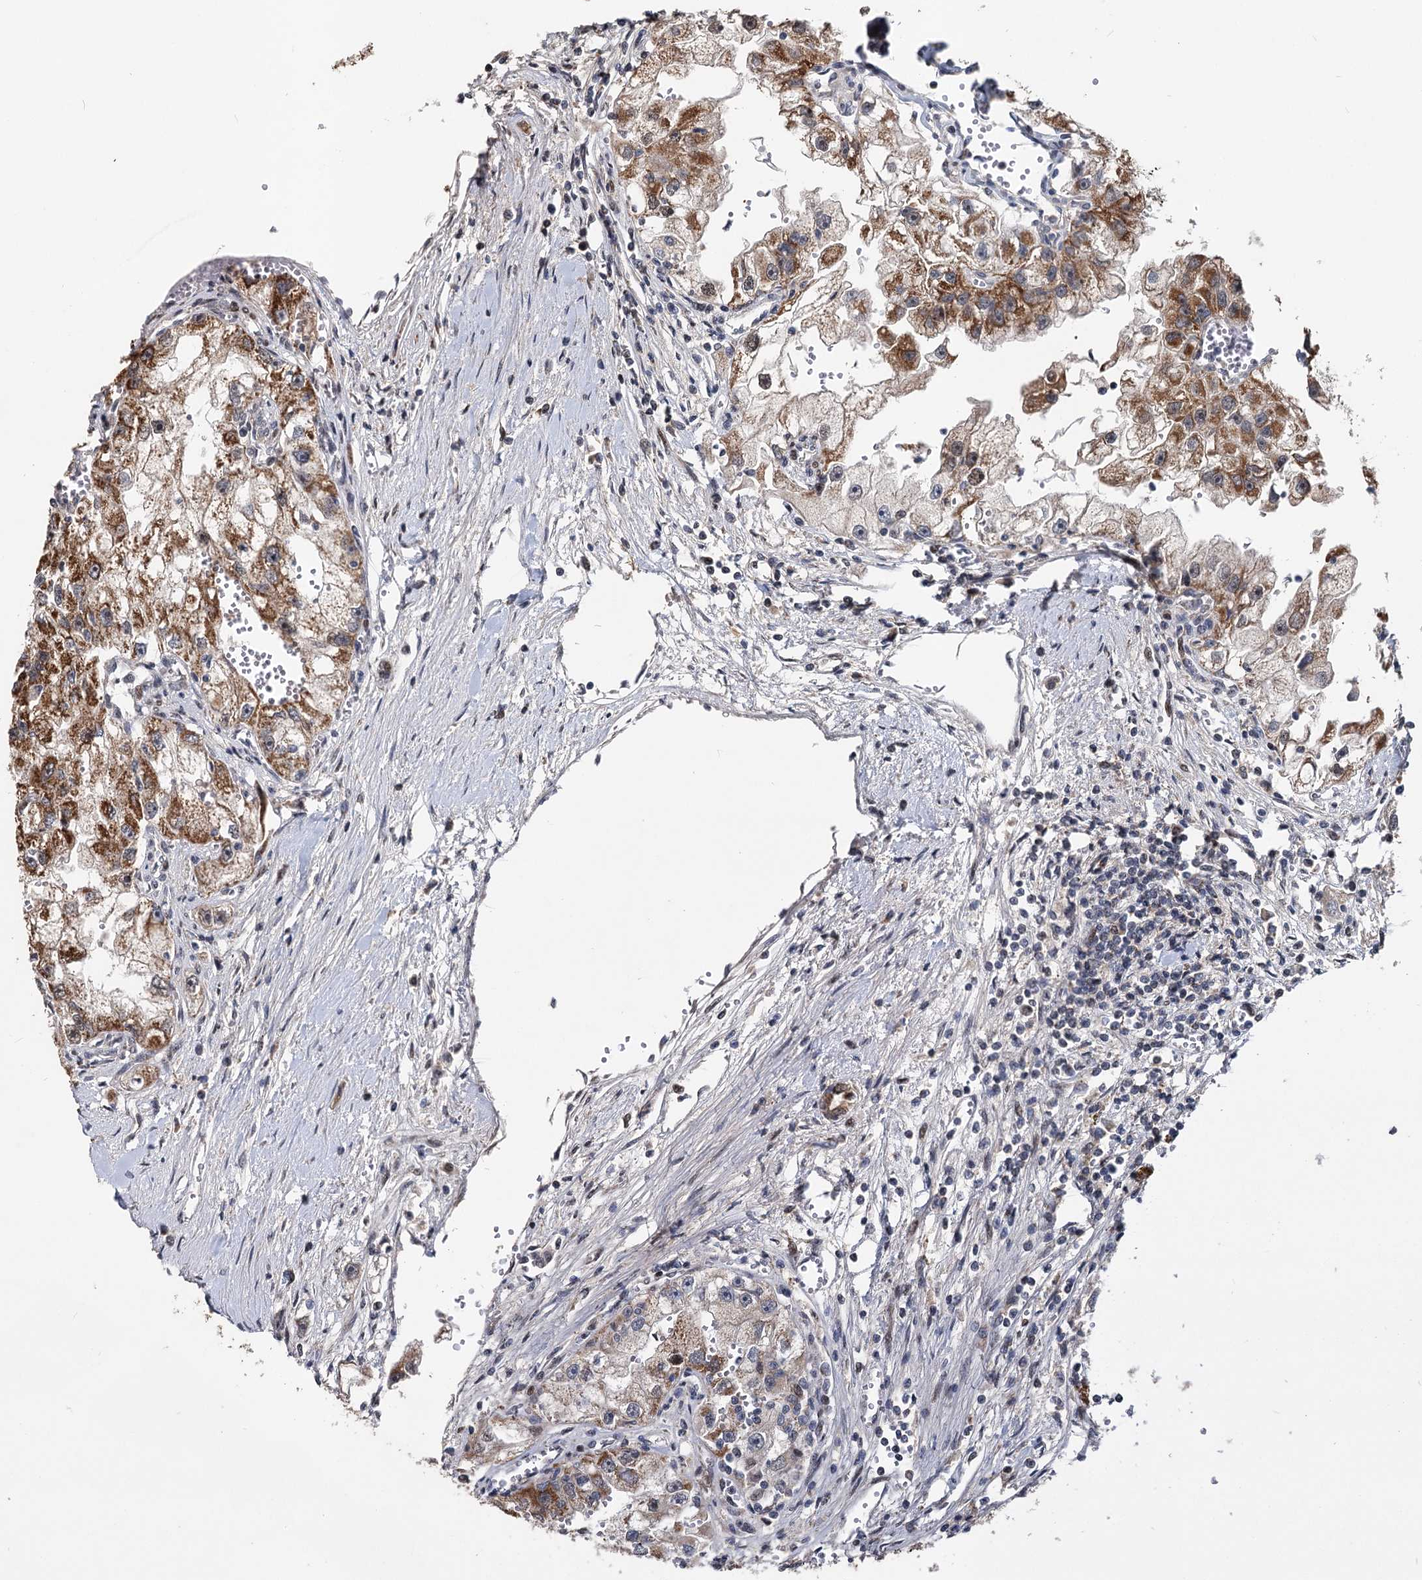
{"staining": {"intensity": "moderate", "quantity": ">75%", "location": "cytoplasmic/membranous"}, "tissue": "renal cancer", "cell_type": "Tumor cells", "image_type": "cancer", "snomed": [{"axis": "morphology", "description": "Adenocarcinoma, NOS"}, {"axis": "topography", "description": "Kidney"}], "caption": "The photomicrograph displays staining of renal cancer, revealing moderate cytoplasmic/membranous protein staining (brown color) within tumor cells. The staining was performed using DAB, with brown indicating positive protein expression. Nuclei are stained blue with hematoxylin.", "gene": "RITA1", "patient": {"sex": "male", "age": 63}}